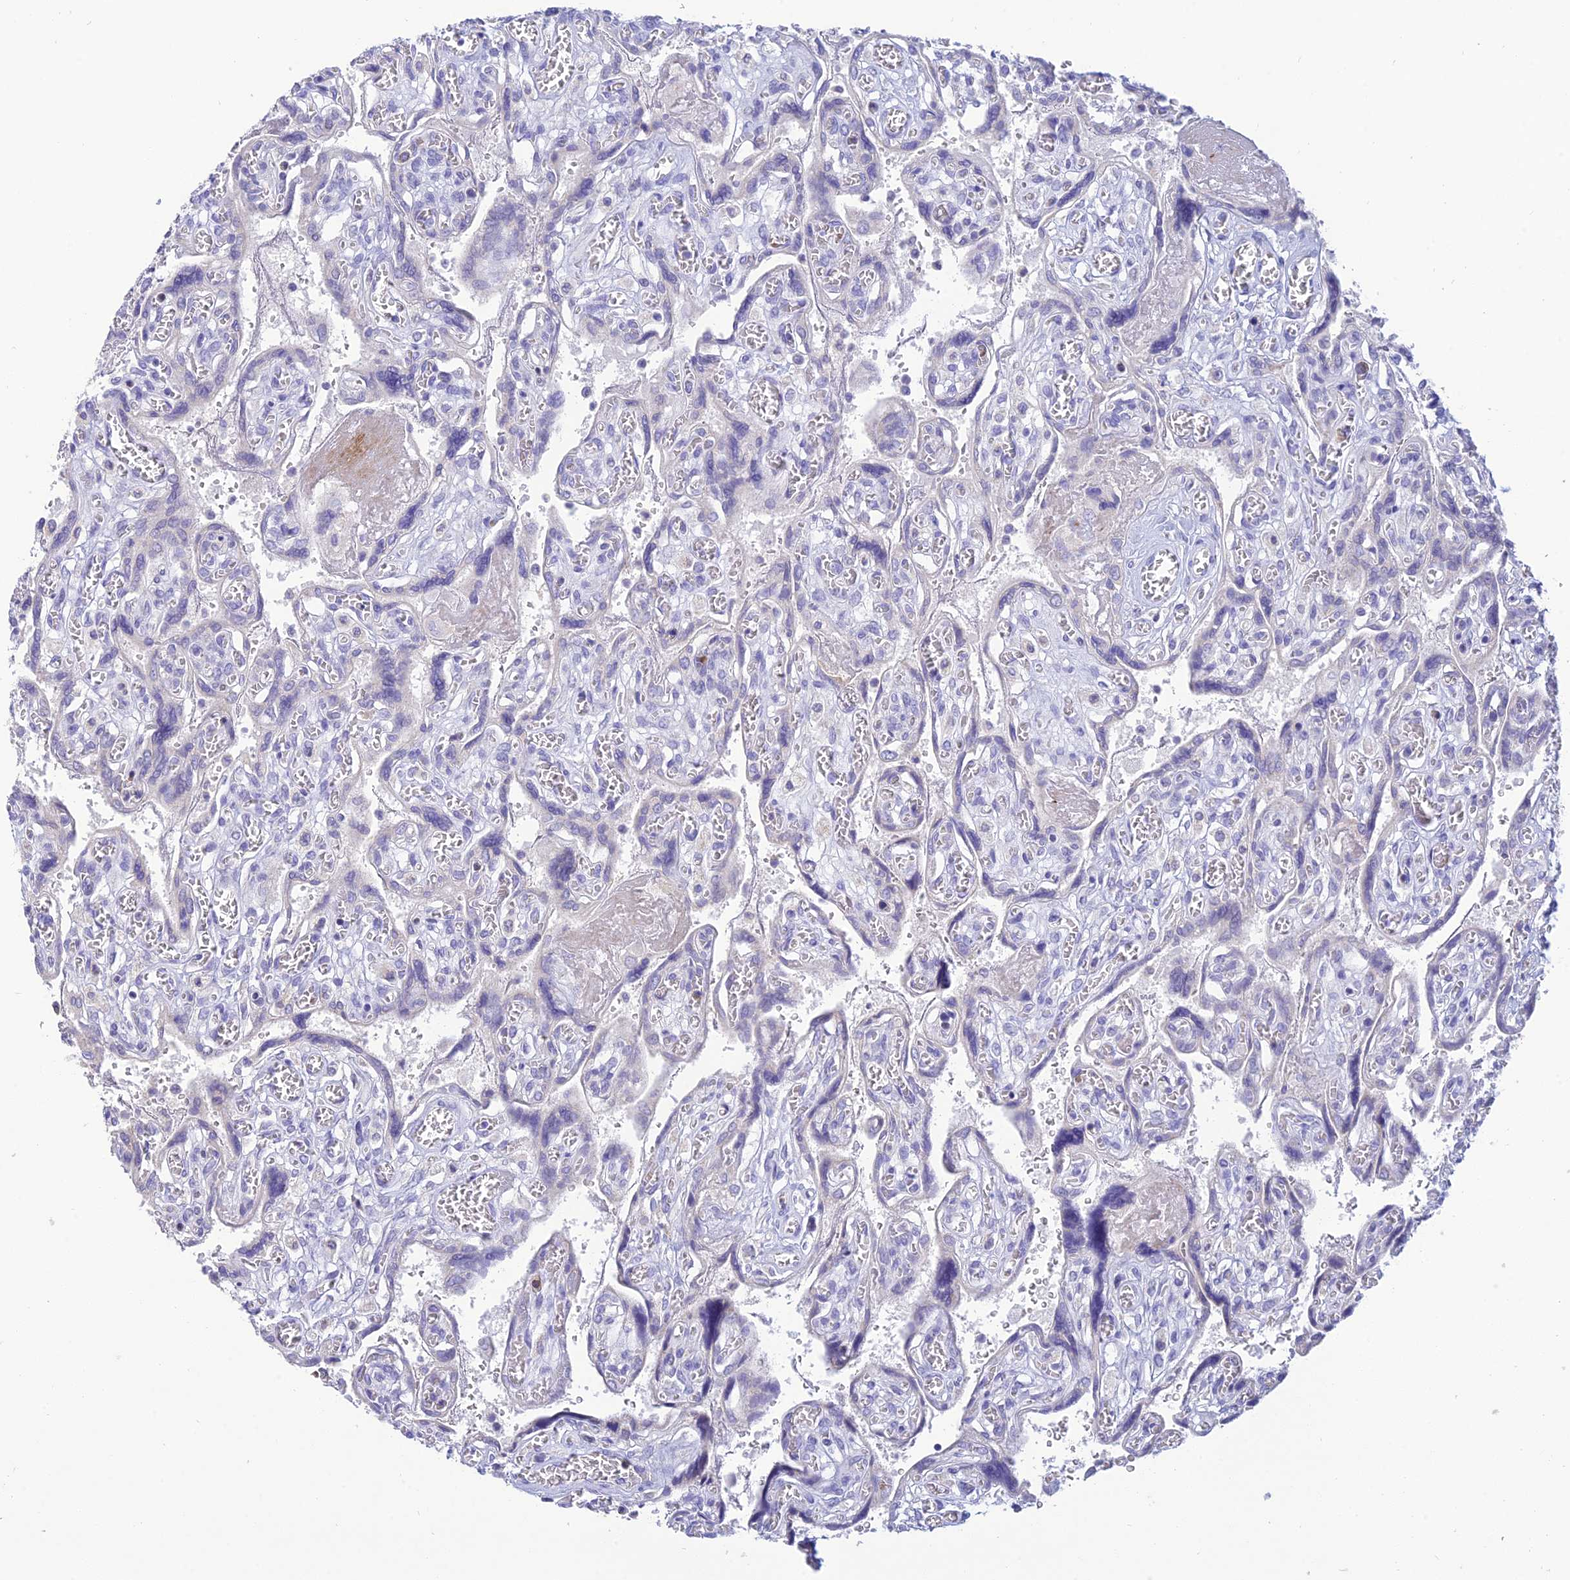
{"staining": {"intensity": "negative", "quantity": "none", "location": "none"}, "tissue": "placenta", "cell_type": "Trophoblastic cells", "image_type": "normal", "snomed": [{"axis": "morphology", "description": "Normal tissue, NOS"}, {"axis": "topography", "description": "Placenta"}], "caption": "Image shows no protein positivity in trophoblastic cells of unremarkable placenta.", "gene": "MAL2", "patient": {"sex": "female", "age": 39}}